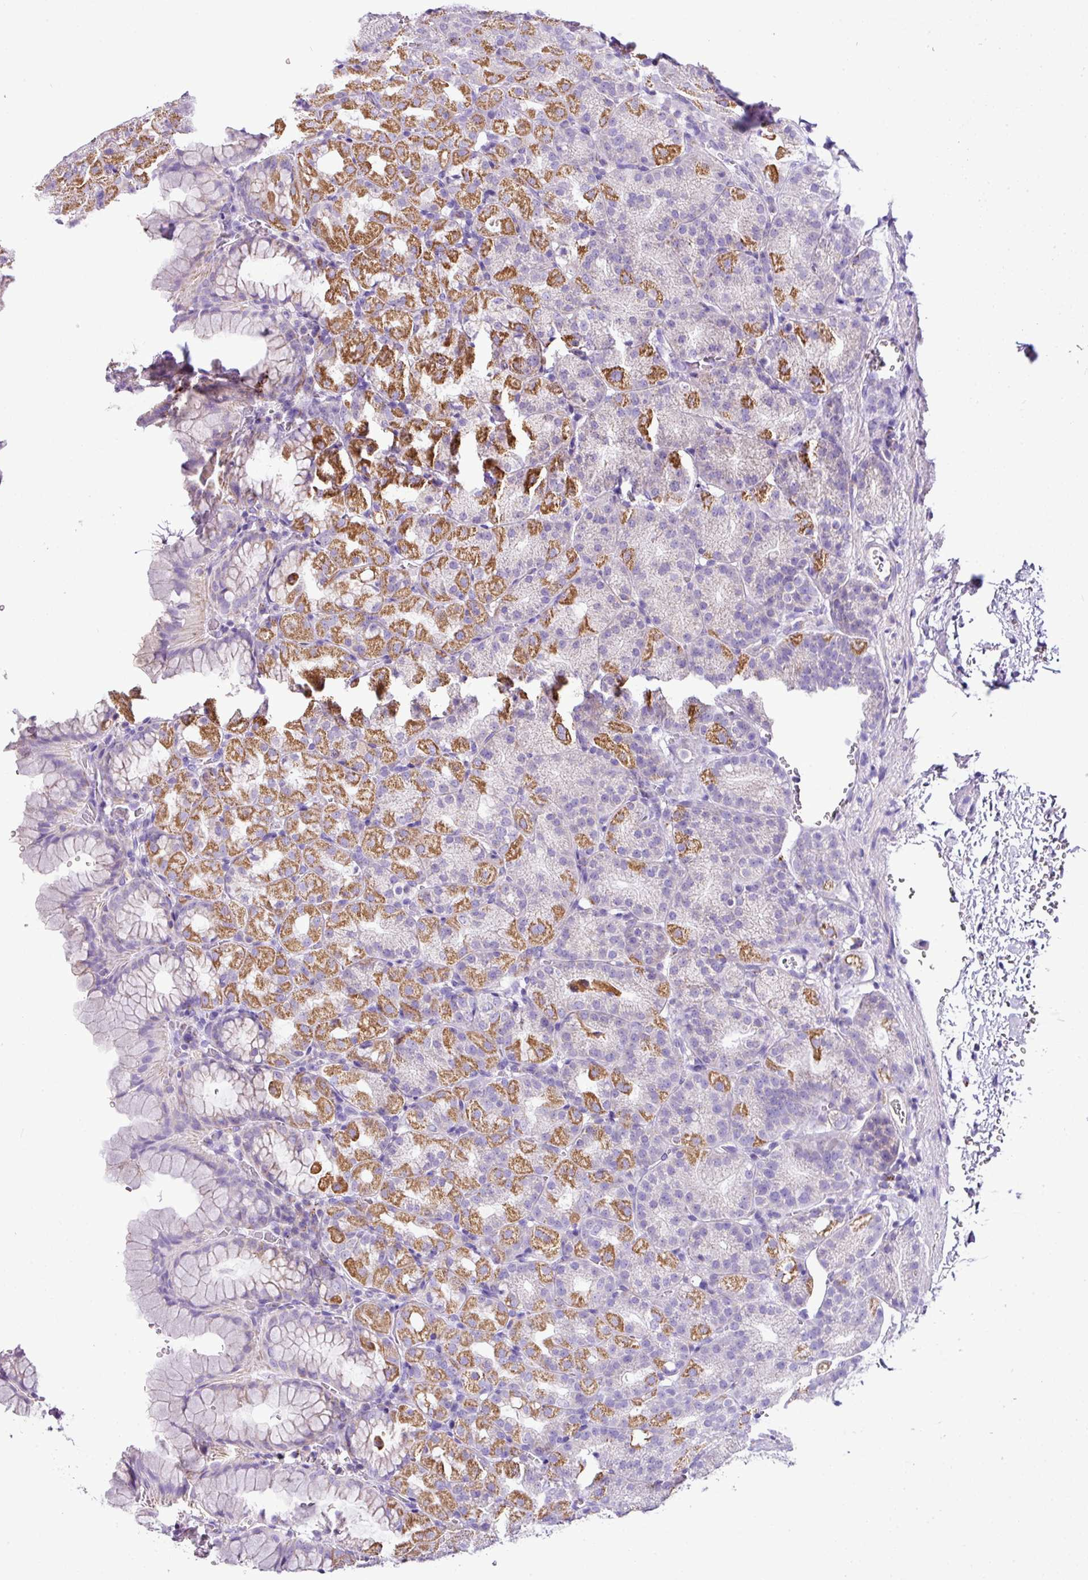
{"staining": {"intensity": "moderate", "quantity": "25%-75%", "location": "cytoplasmic/membranous"}, "tissue": "stomach", "cell_type": "Glandular cells", "image_type": "normal", "snomed": [{"axis": "morphology", "description": "Normal tissue, NOS"}, {"axis": "topography", "description": "Stomach, upper"}], "caption": "Protein staining reveals moderate cytoplasmic/membranous expression in about 25%-75% of glandular cells in benign stomach. (DAB (3,3'-diaminobenzidine) IHC with brightfield microscopy, high magnification).", "gene": "PGAP4", "patient": {"sex": "female", "age": 81}}